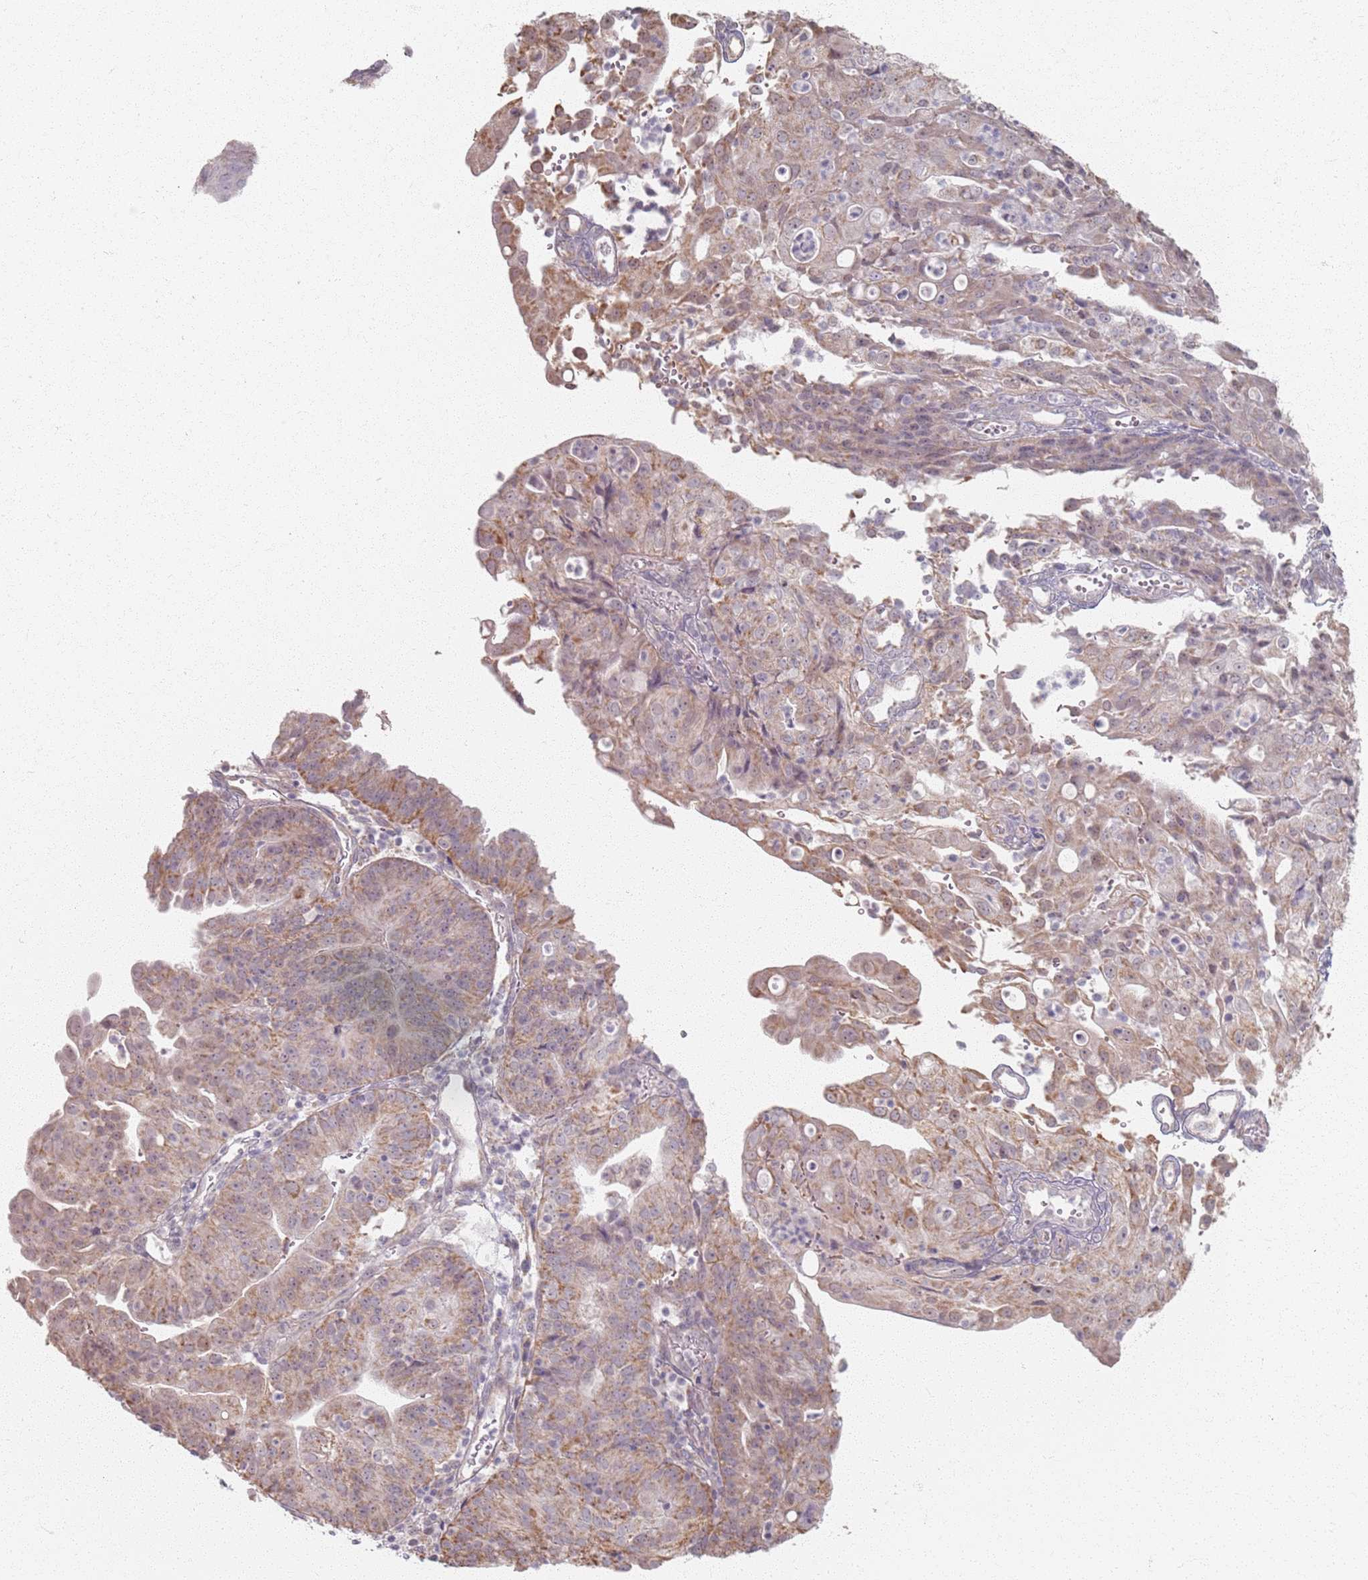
{"staining": {"intensity": "moderate", "quantity": "25%-75%", "location": "cytoplasmic/membranous"}, "tissue": "endometrial cancer", "cell_type": "Tumor cells", "image_type": "cancer", "snomed": [{"axis": "morphology", "description": "Adenocarcinoma, NOS"}, {"axis": "topography", "description": "Endometrium"}], "caption": "An IHC micrograph of tumor tissue is shown. Protein staining in brown labels moderate cytoplasmic/membranous positivity in adenocarcinoma (endometrial) within tumor cells.", "gene": "PKD2L2", "patient": {"sex": "female", "age": 56}}